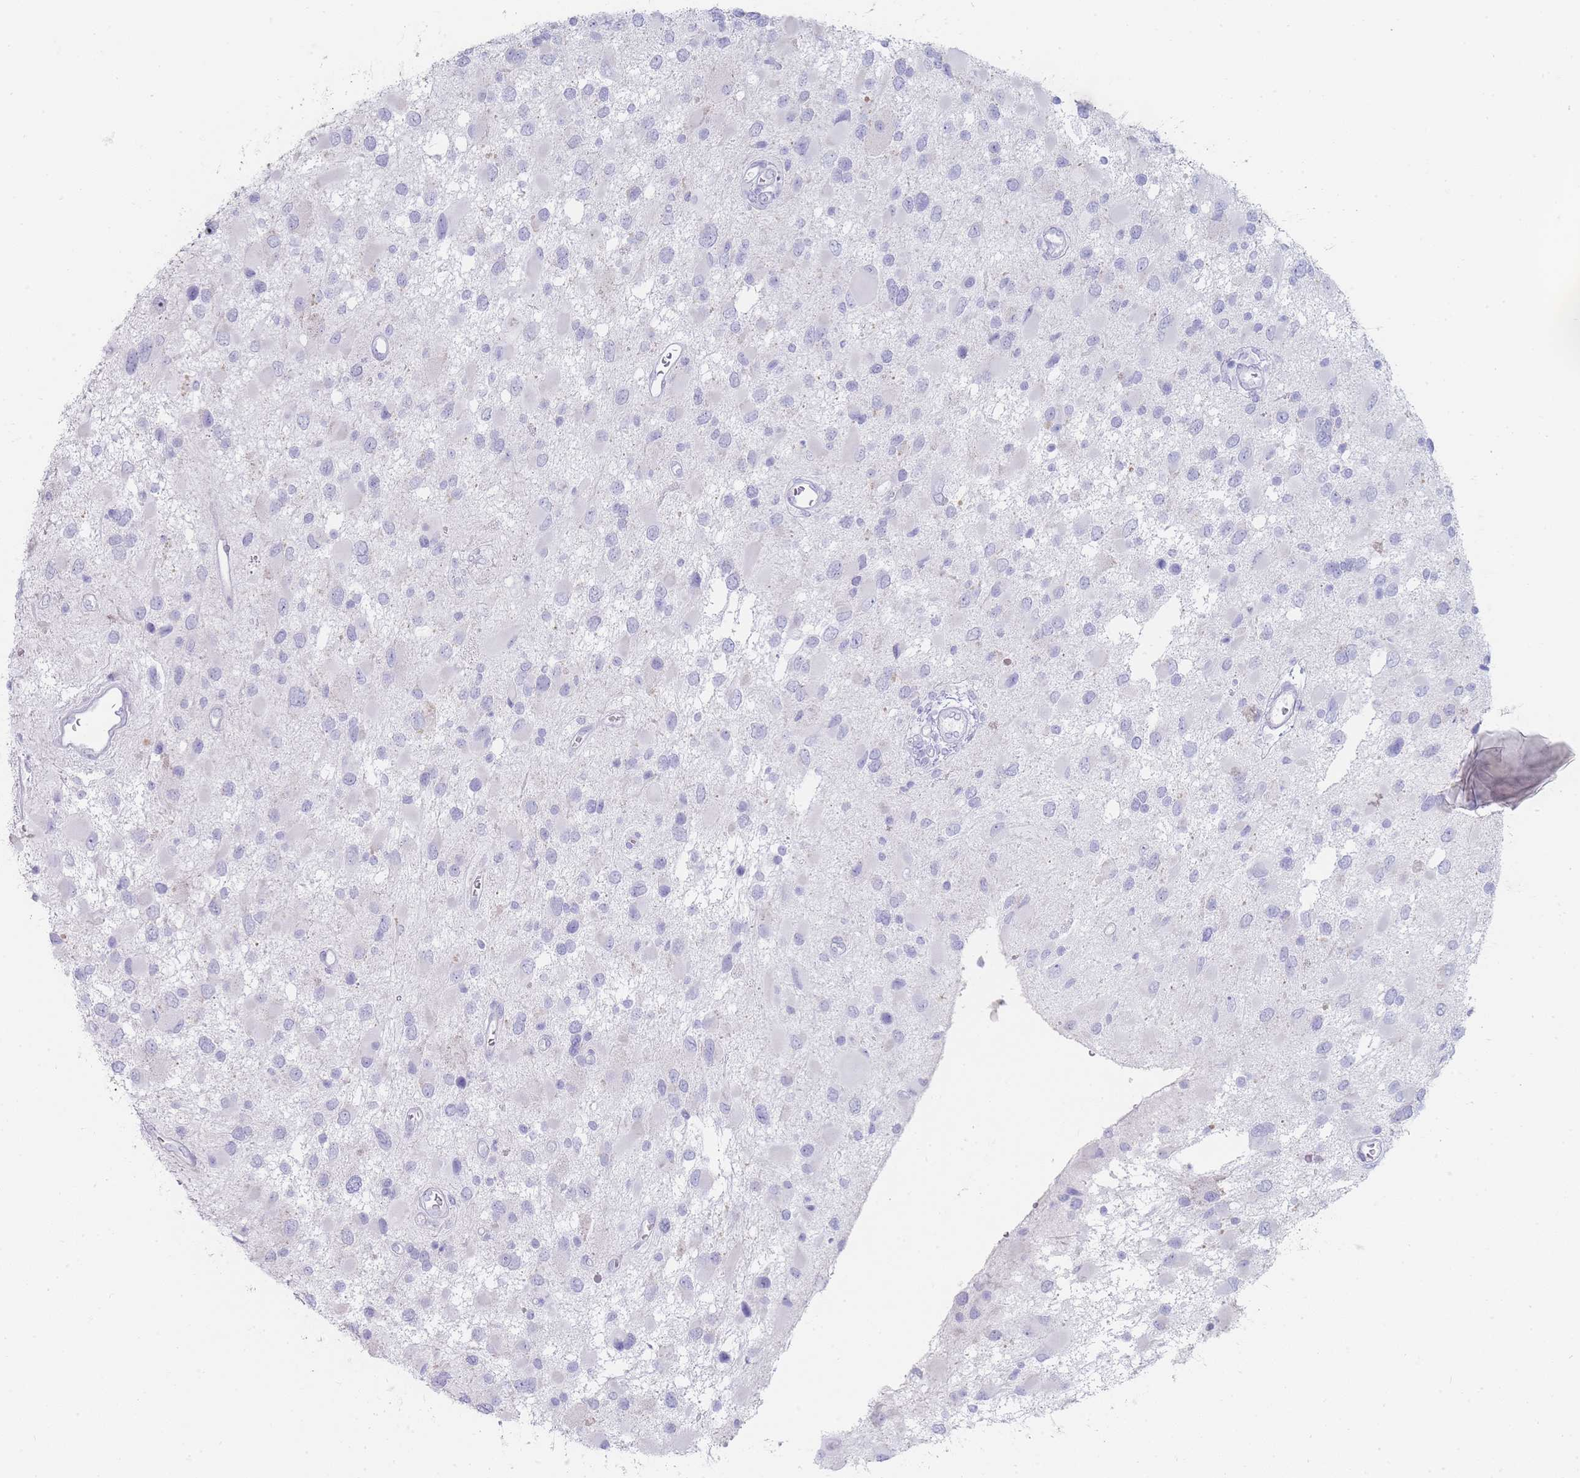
{"staining": {"intensity": "negative", "quantity": "none", "location": "none"}, "tissue": "glioma", "cell_type": "Tumor cells", "image_type": "cancer", "snomed": [{"axis": "morphology", "description": "Glioma, malignant, High grade"}, {"axis": "topography", "description": "Brain"}], "caption": "An immunohistochemistry (IHC) micrograph of glioma is shown. There is no staining in tumor cells of glioma. The staining is performed using DAB (3,3'-diaminobenzidine) brown chromogen with nuclei counter-stained in using hematoxylin.", "gene": "HBG2", "patient": {"sex": "male", "age": 53}}